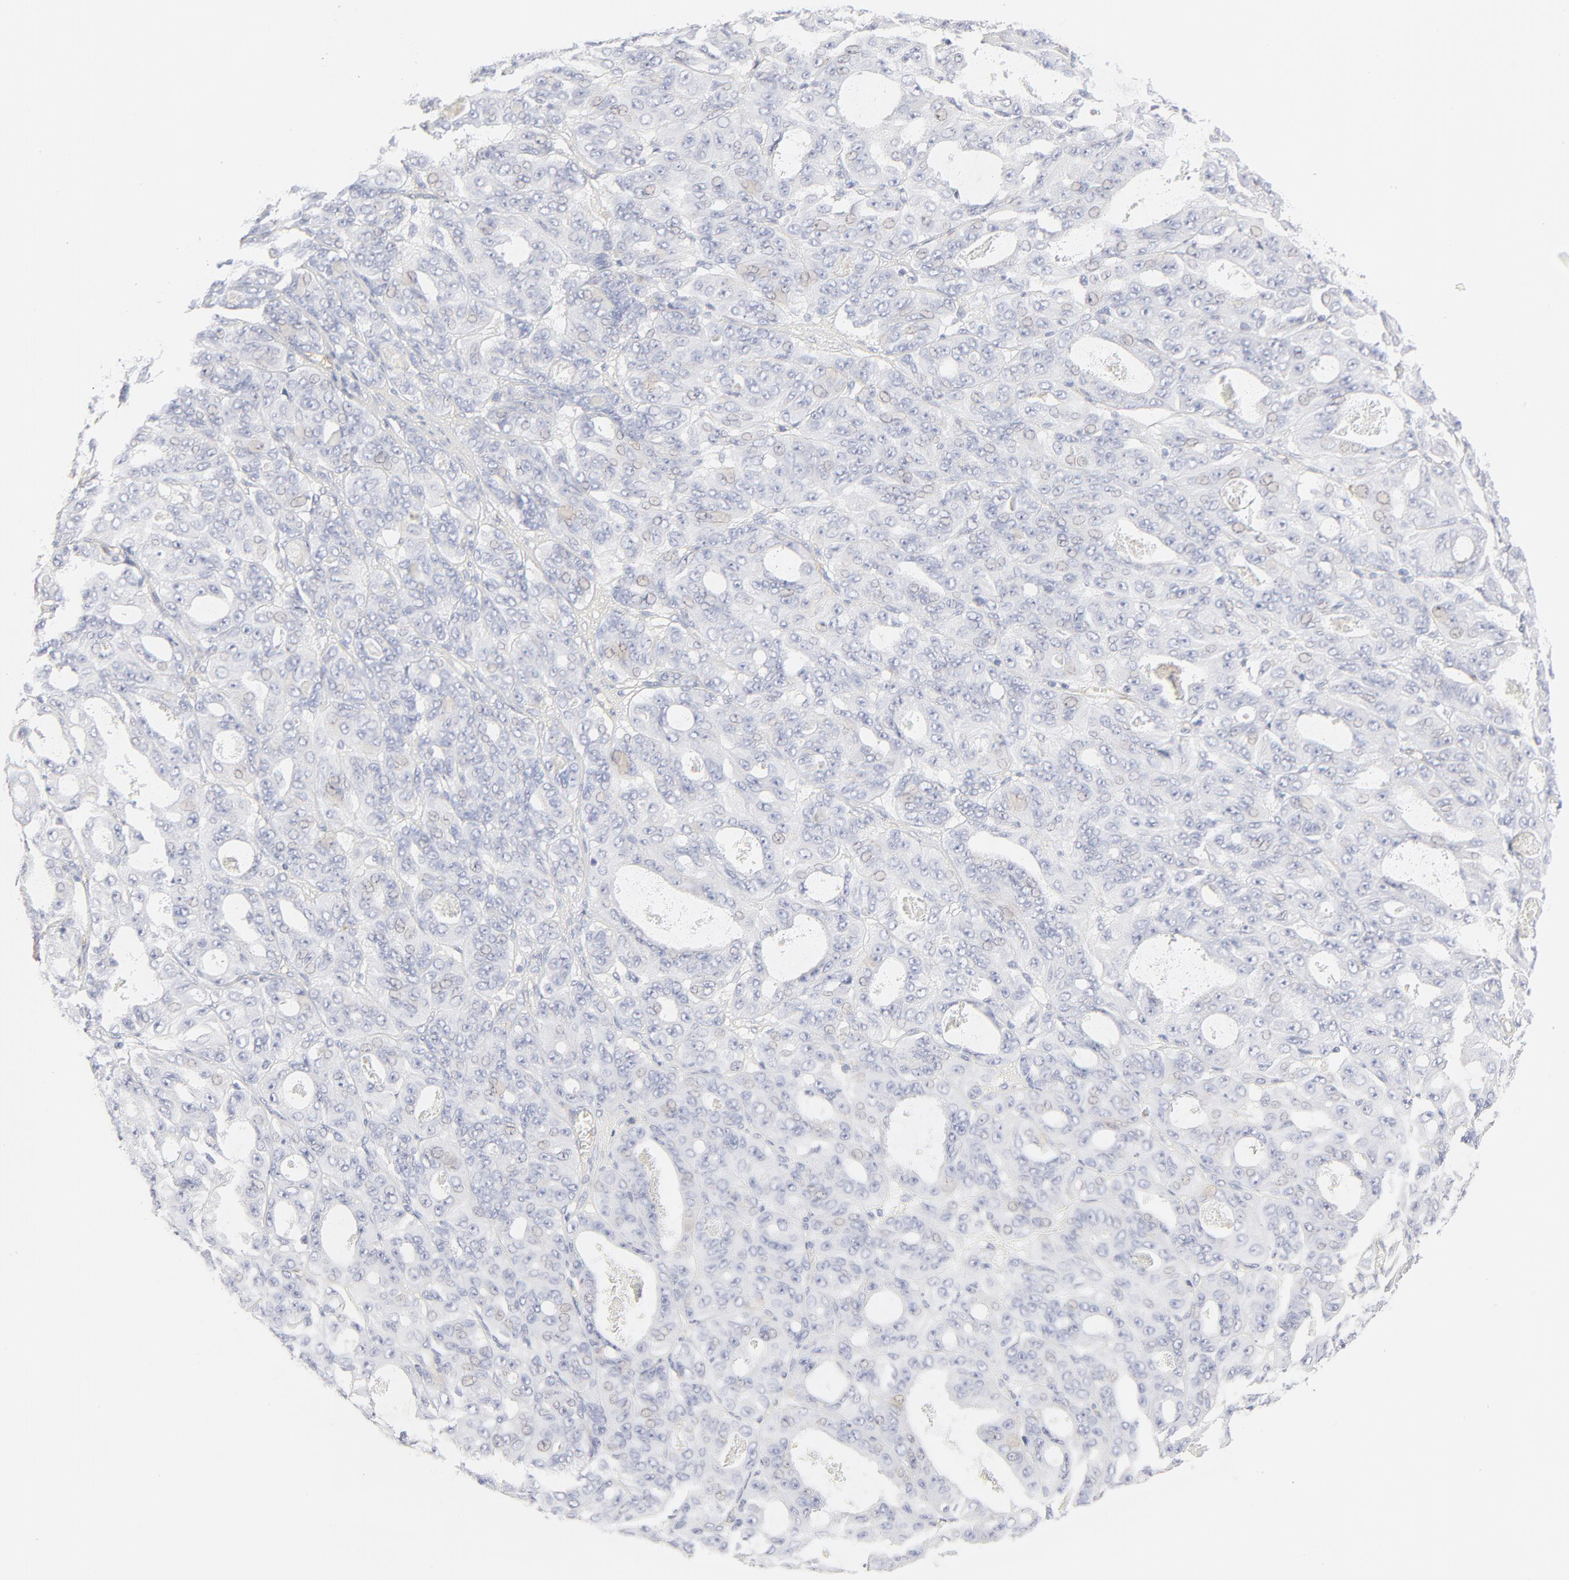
{"staining": {"intensity": "negative", "quantity": "none", "location": "none"}, "tissue": "ovarian cancer", "cell_type": "Tumor cells", "image_type": "cancer", "snomed": [{"axis": "morphology", "description": "Carcinoma, endometroid"}, {"axis": "topography", "description": "Ovary"}], "caption": "Tumor cells show no significant protein expression in endometroid carcinoma (ovarian). The staining is performed using DAB (3,3'-diaminobenzidine) brown chromogen with nuclei counter-stained in using hematoxylin.", "gene": "ITGA5", "patient": {"sex": "female", "age": 61}}